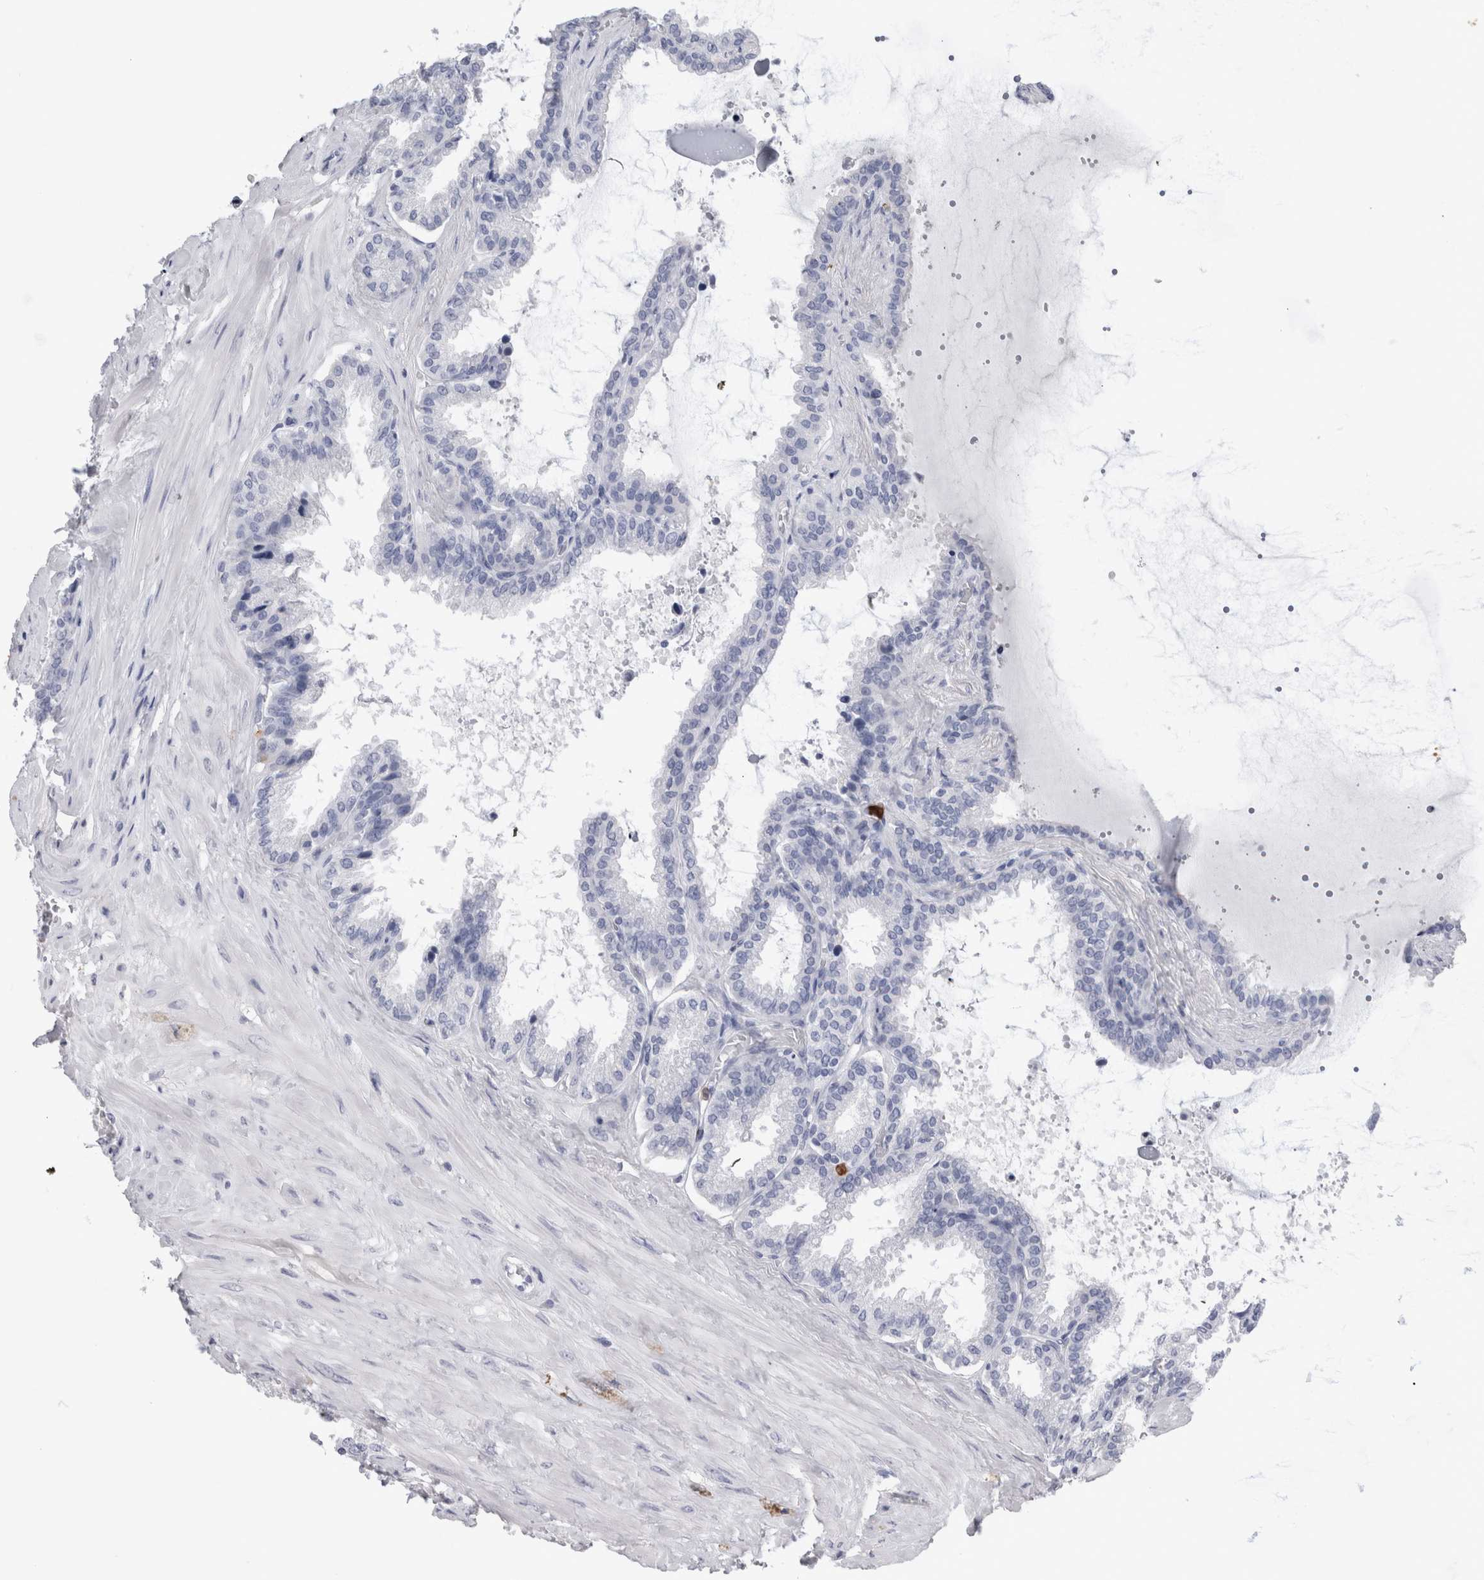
{"staining": {"intensity": "negative", "quantity": "none", "location": "none"}, "tissue": "seminal vesicle", "cell_type": "Glandular cells", "image_type": "normal", "snomed": [{"axis": "morphology", "description": "Normal tissue, NOS"}, {"axis": "topography", "description": "Seminal veicle"}], "caption": "High power microscopy micrograph of an immunohistochemistry (IHC) micrograph of benign seminal vesicle, revealing no significant staining in glandular cells.", "gene": "S100A12", "patient": {"sex": "male", "age": 46}}